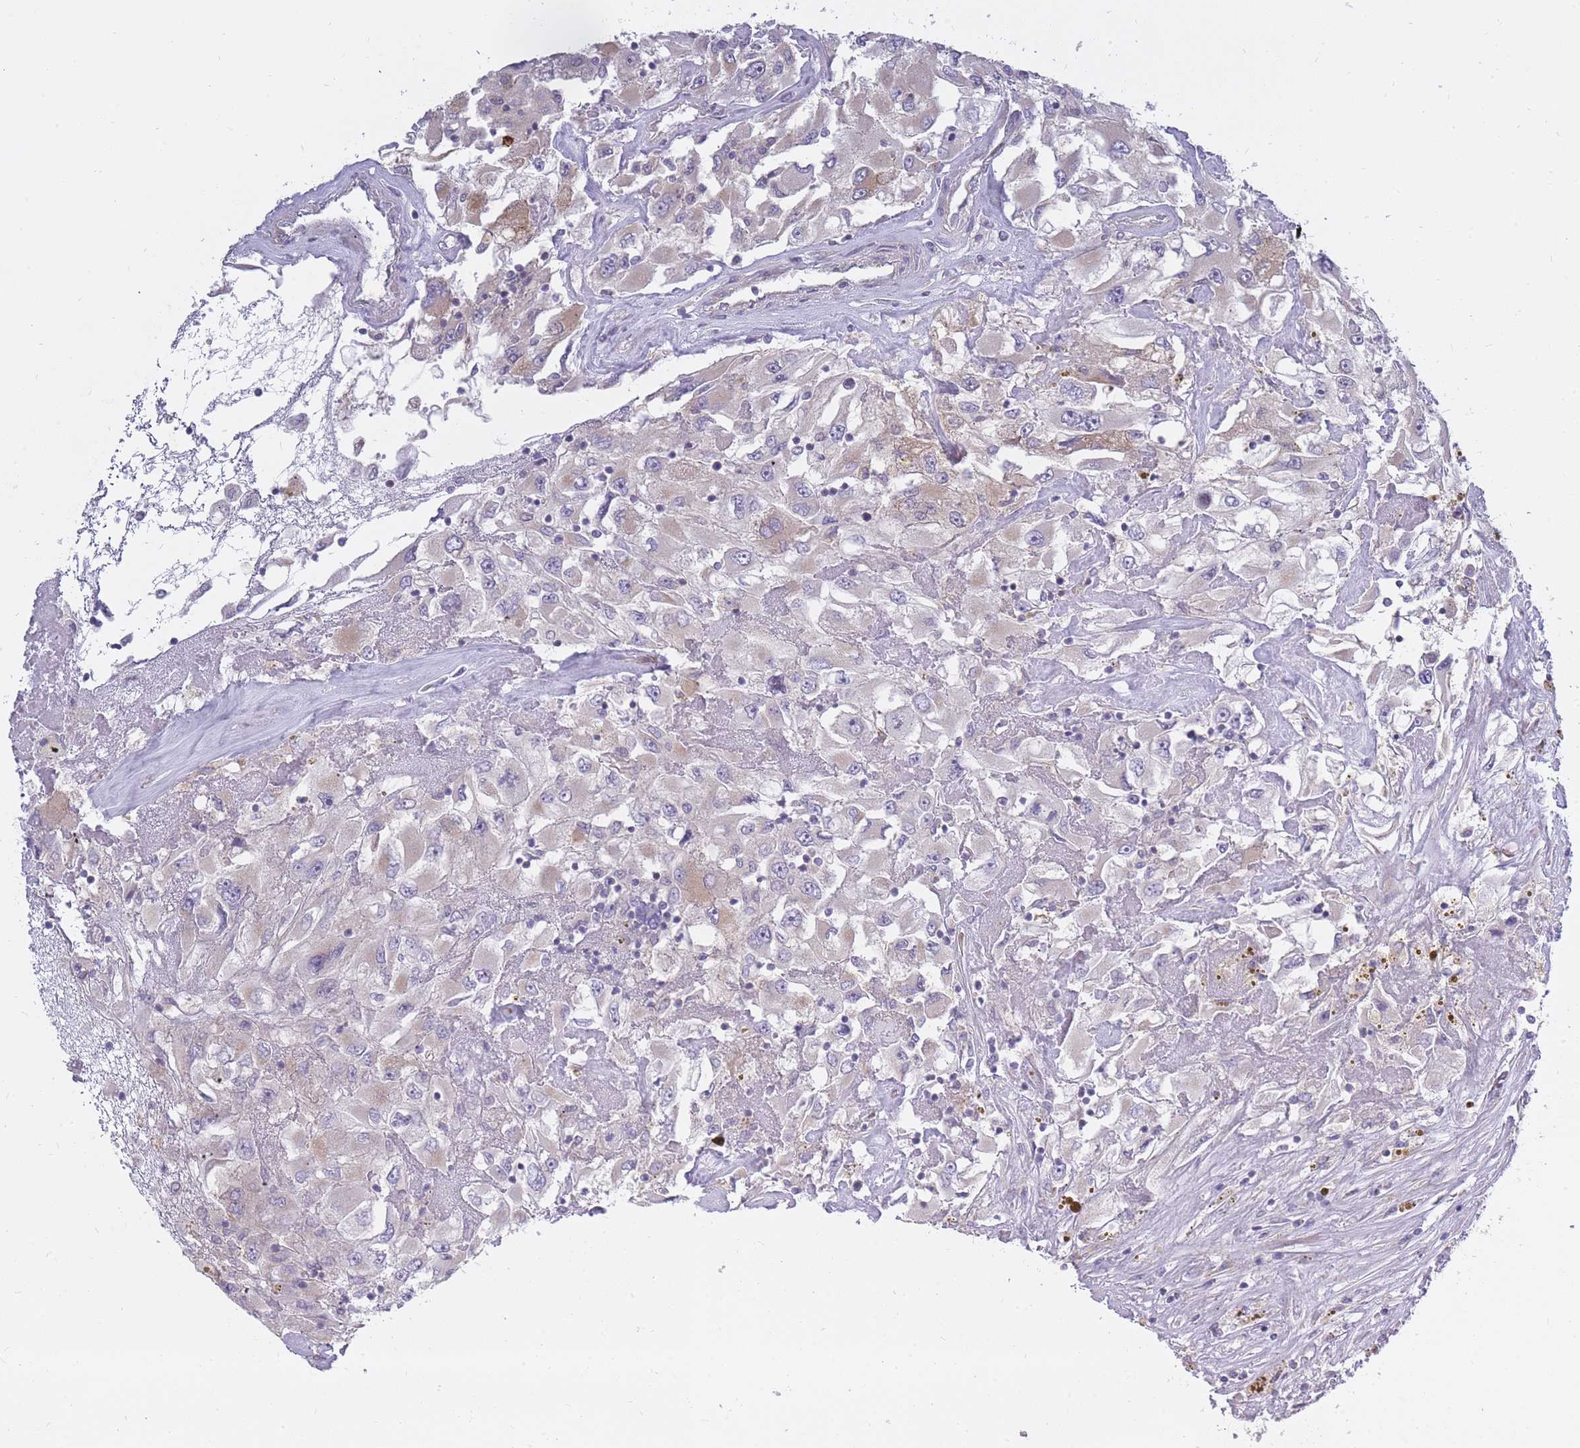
{"staining": {"intensity": "moderate", "quantity": "<25%", "location": "cytoplasmic/membranous"}, "tissue": "renal cancer", "cell_type": "Tumor cells", "image_type": "cancer", "snomed": [{"axis": "morphology", "description": "Adenocarcinoma, NOS"}, {"axis": "topography", "description": "Kidney"}], "caption": "Protein expression by immunohistochemistry displays moderate cytoplasmic/membranous positivity in approximately <25% of tumor cells in renal cancer.", "gene": "ALKBH4", "patient": {"sex": "female", "age": 52}}